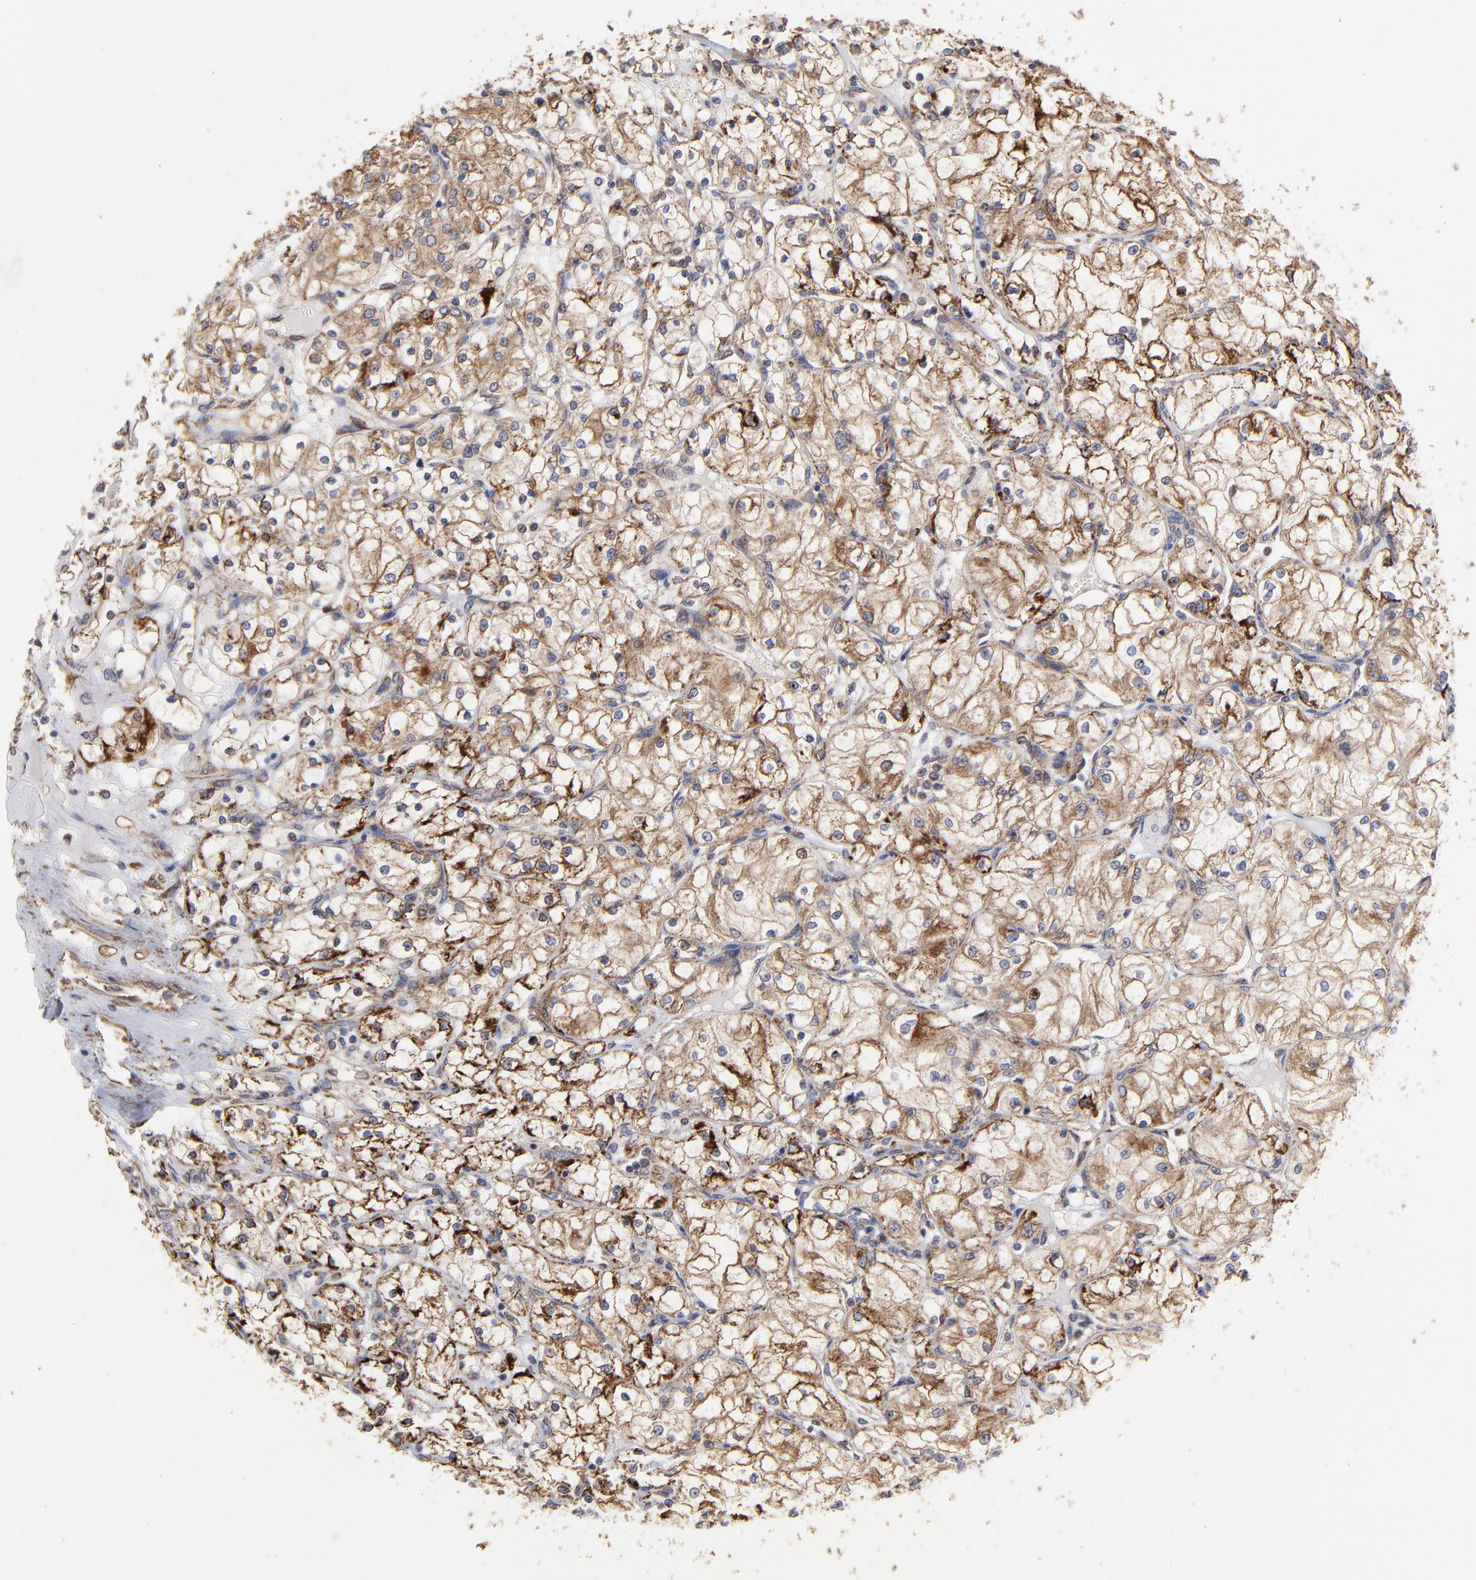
{"staining": {"intensity": "moderate", "quantity": ">75%", "location": "cytoplasmic/membranous"}, "tissue": "renal cancer", "cell_type": "Tumor cells", "image_type": "cancer", "snomed": [{"axis": "morphology", "description": "Adenocarcinoma, NOS"}, {"axis": "topography", "description": "Kidney"}], "caption": "Tumor cells reveal moderate cytoplasmic/membranous expression in about >75% of cells in renal adenocarcinoma.", "gene": "PFKM", "patient": {"sex": "male", "age": 61}}